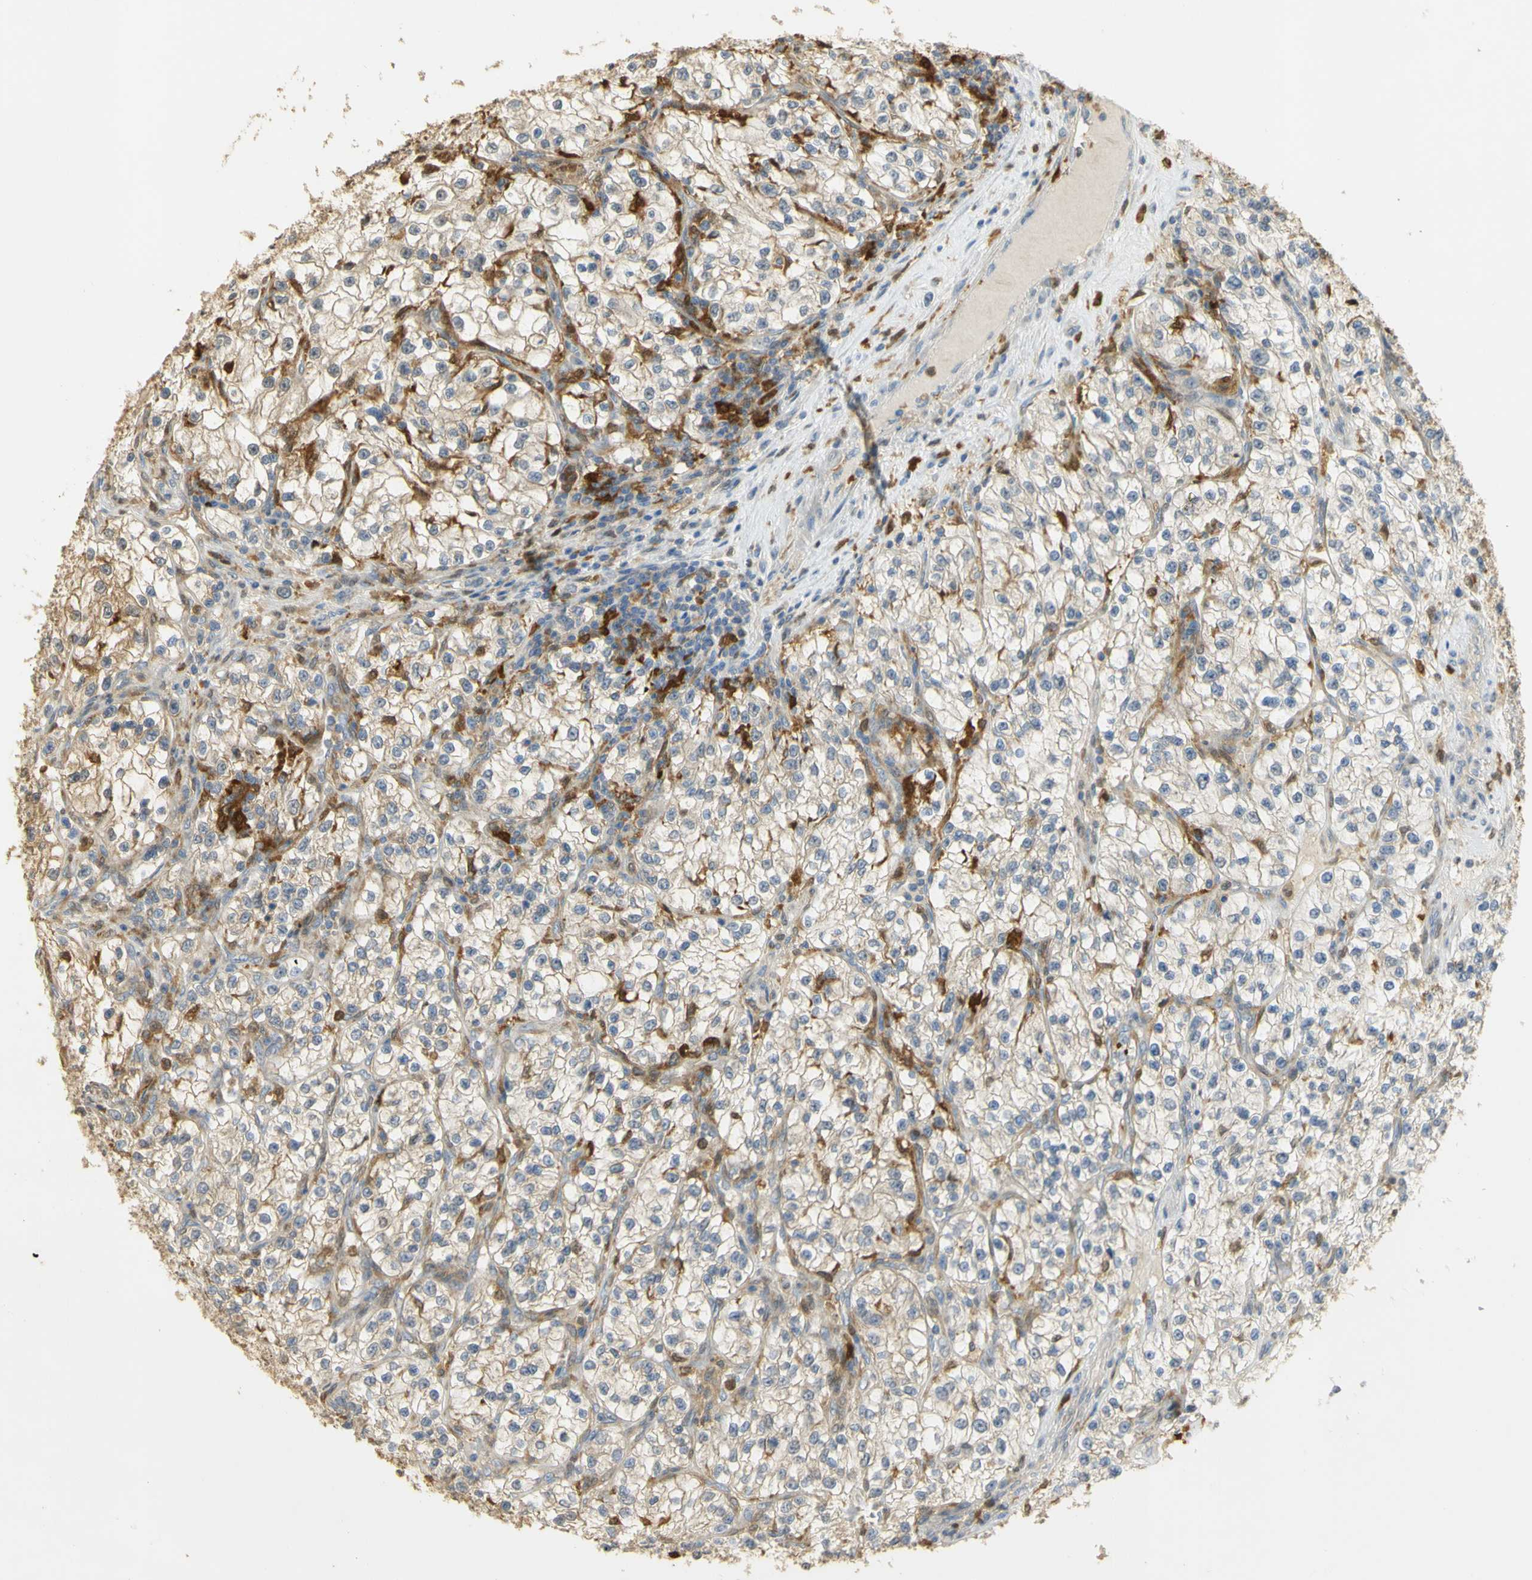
{"staining": {"intensity": "moderate", "quantity": ">75%", "location": "cytoplasmic/membranous"}, "tissue": "renal cancer", "cell_type": "Tumor cells", "image_type": "cancer", "snomed": [{"axis": "morphology", "description": "Adenocarcinoma, NOS"}, {"axis": "topography", "description": "Kidney"}], "caption": "This is an image of immunohistochemistry (IHC) staining of renal adenocarcinoma, which shows moderate expression in the cytoplasmic/membranous of tumor cells.", "gene": "PAK1", "patient": {"sex": "female", "age": 57}}